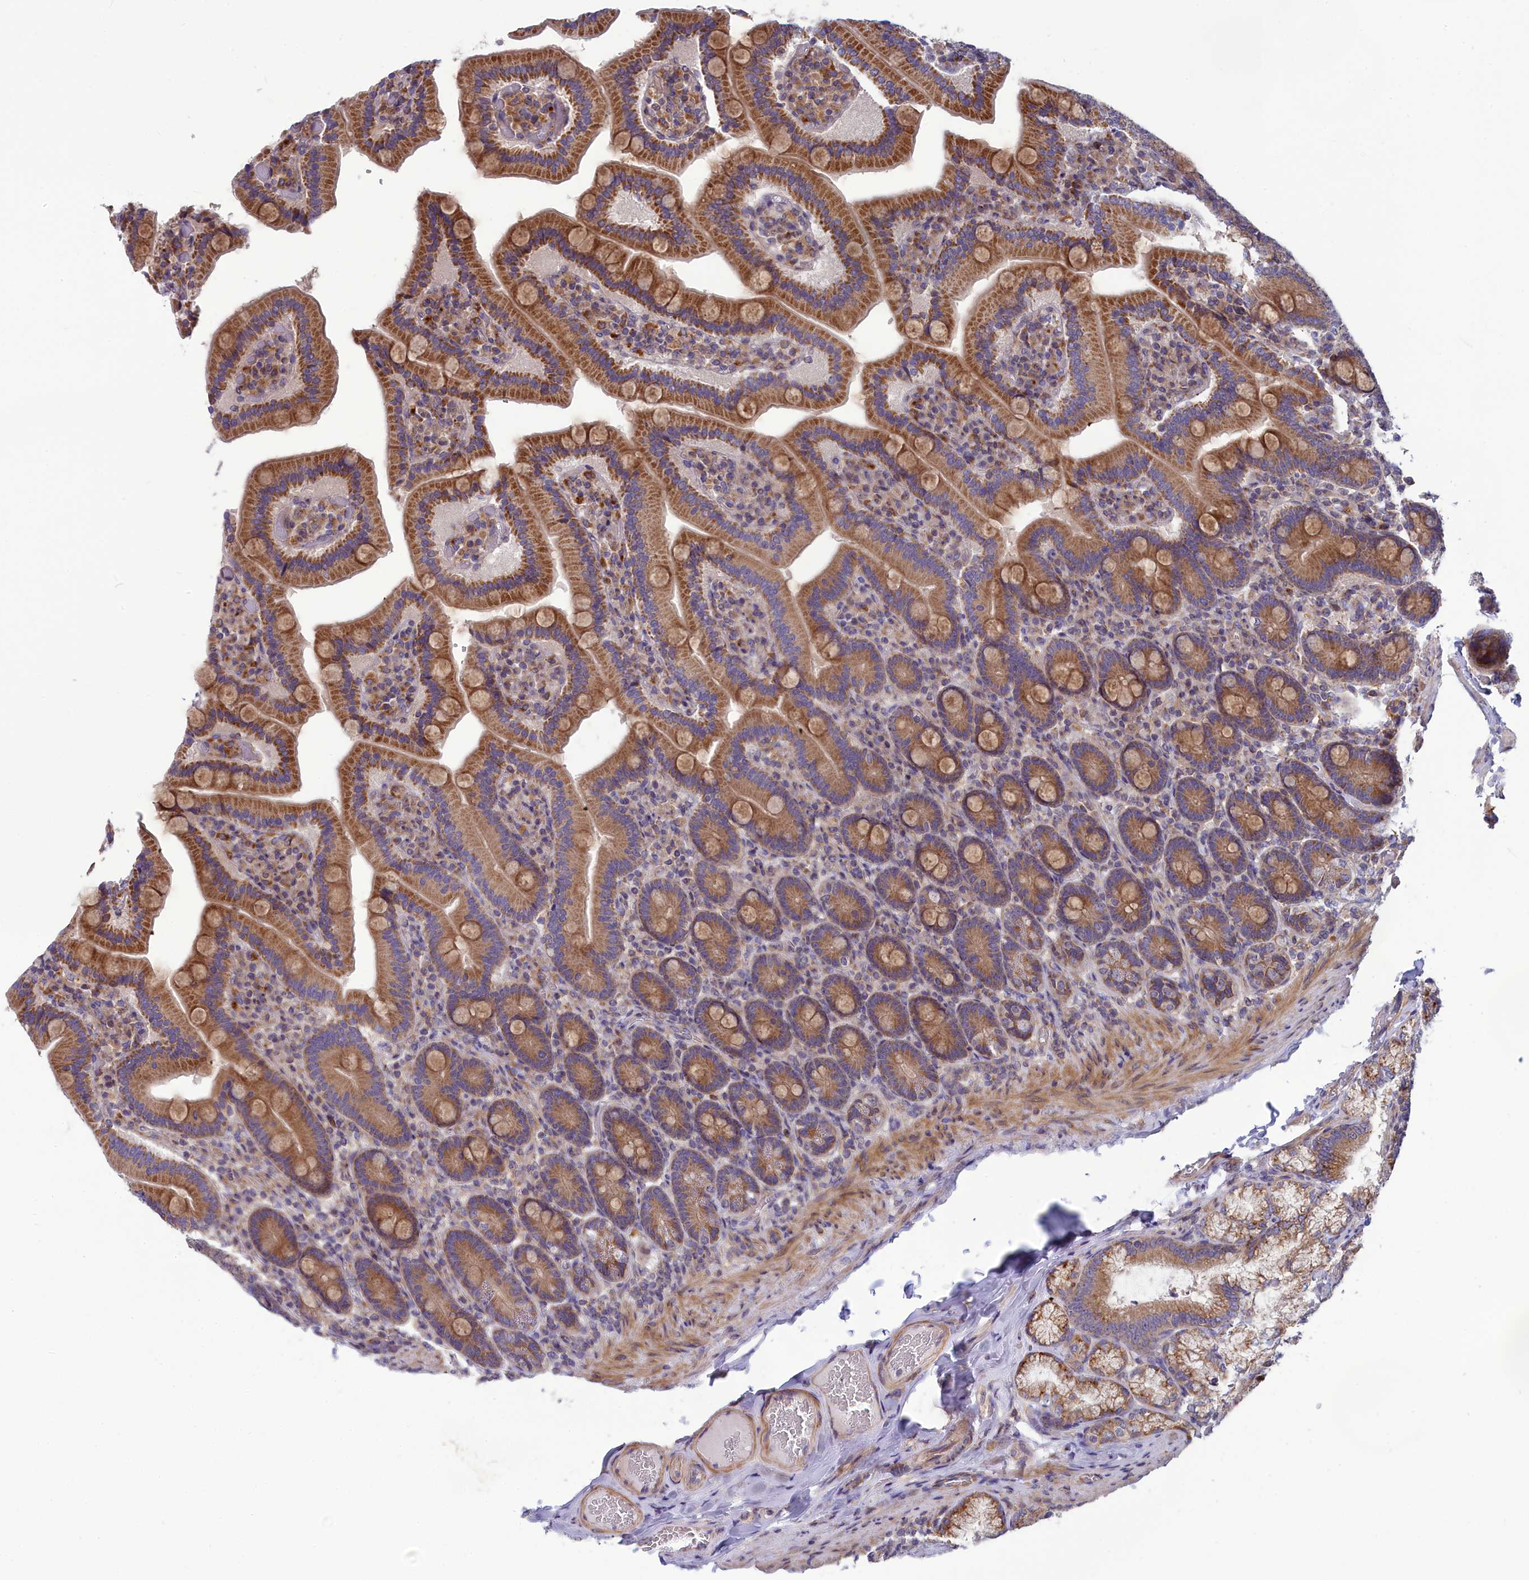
{"staining": {"intensity": "moderate", "quantity": ">75%", "location": "cytoplasmic/membranous"}, "tissue": "duodenum", "cell_type": "Glandular cells", "image_type": "normal", "snomed": [{"axis": "morphology", "description": "Normal tissue, NOS"}, {"axis": "topography", "description": "Duodenum"}], "caption": "Glandular cells show medium levels of moderate cytoplasmic/membranous positivity in about >75% of cells in benign duodenum. (Stains: DAB (3,3'-diaminobenzidine) in brown, nuclei in blue, Microscopy: brightfield microscopy at high magnification).", "gene": "BLTP2", "patient": {"sex": "female", "age": 62}}